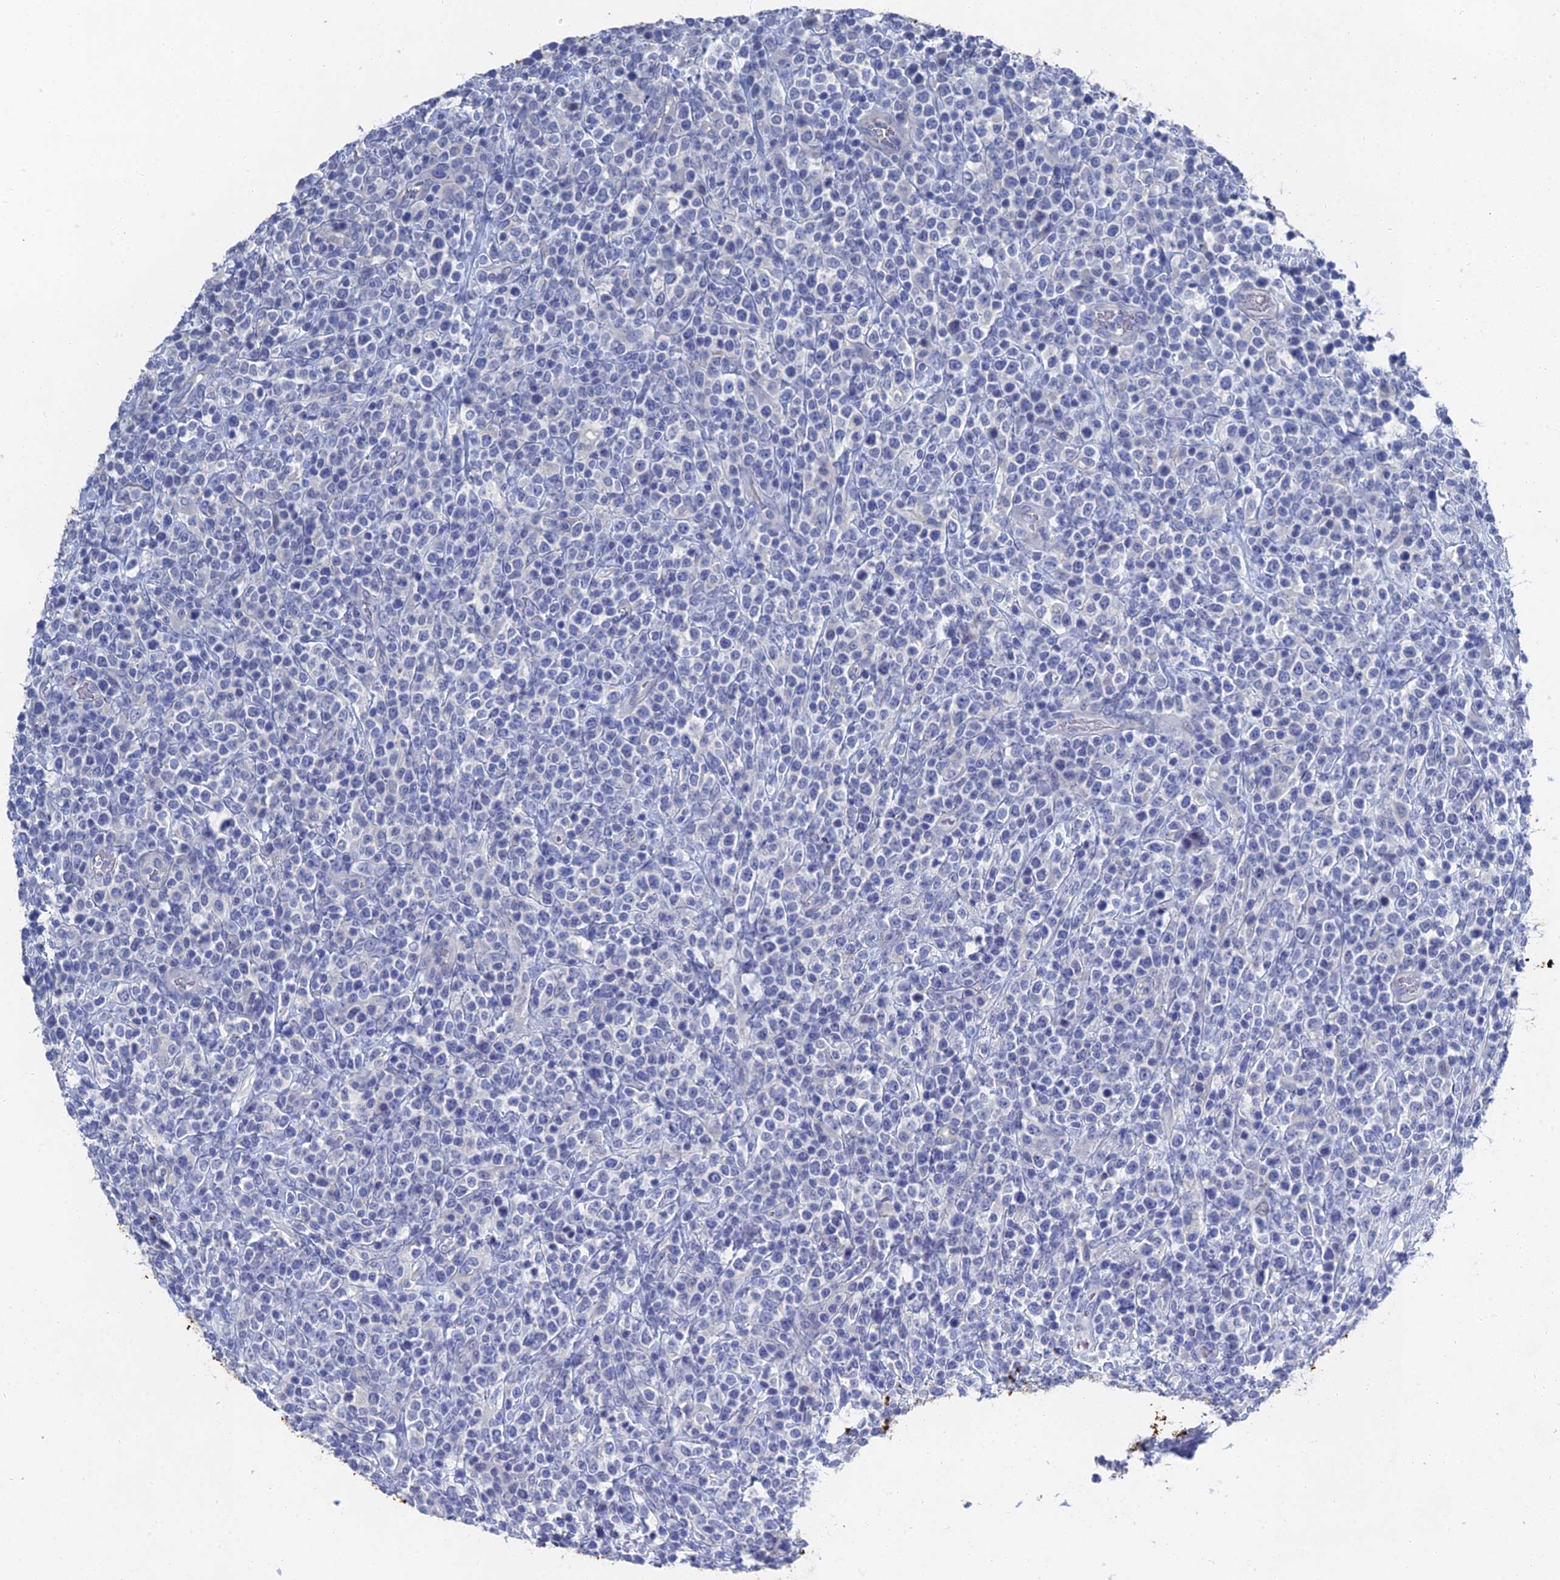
{"staining": {"intensity": "negative", "quantity": "none", "location": "none"}, "tissue": "lymphoma", "cell_type": "Tumor cells", "image_type": "cancer", "snomed": [{"axis": "morphology", "description": "Malignant lymphoma, non-Hodgkin's type, High grade"}, {"axis": "topography", "description": "Colon"}], "caption": "Tumor cells are negative for protein expression in human lymphoma. (DAB immunohistochemistry visualized using brightfield microscopy, high magnification).", "gene": "GFAP", "patient": {"sex": "female", "age": 53}}